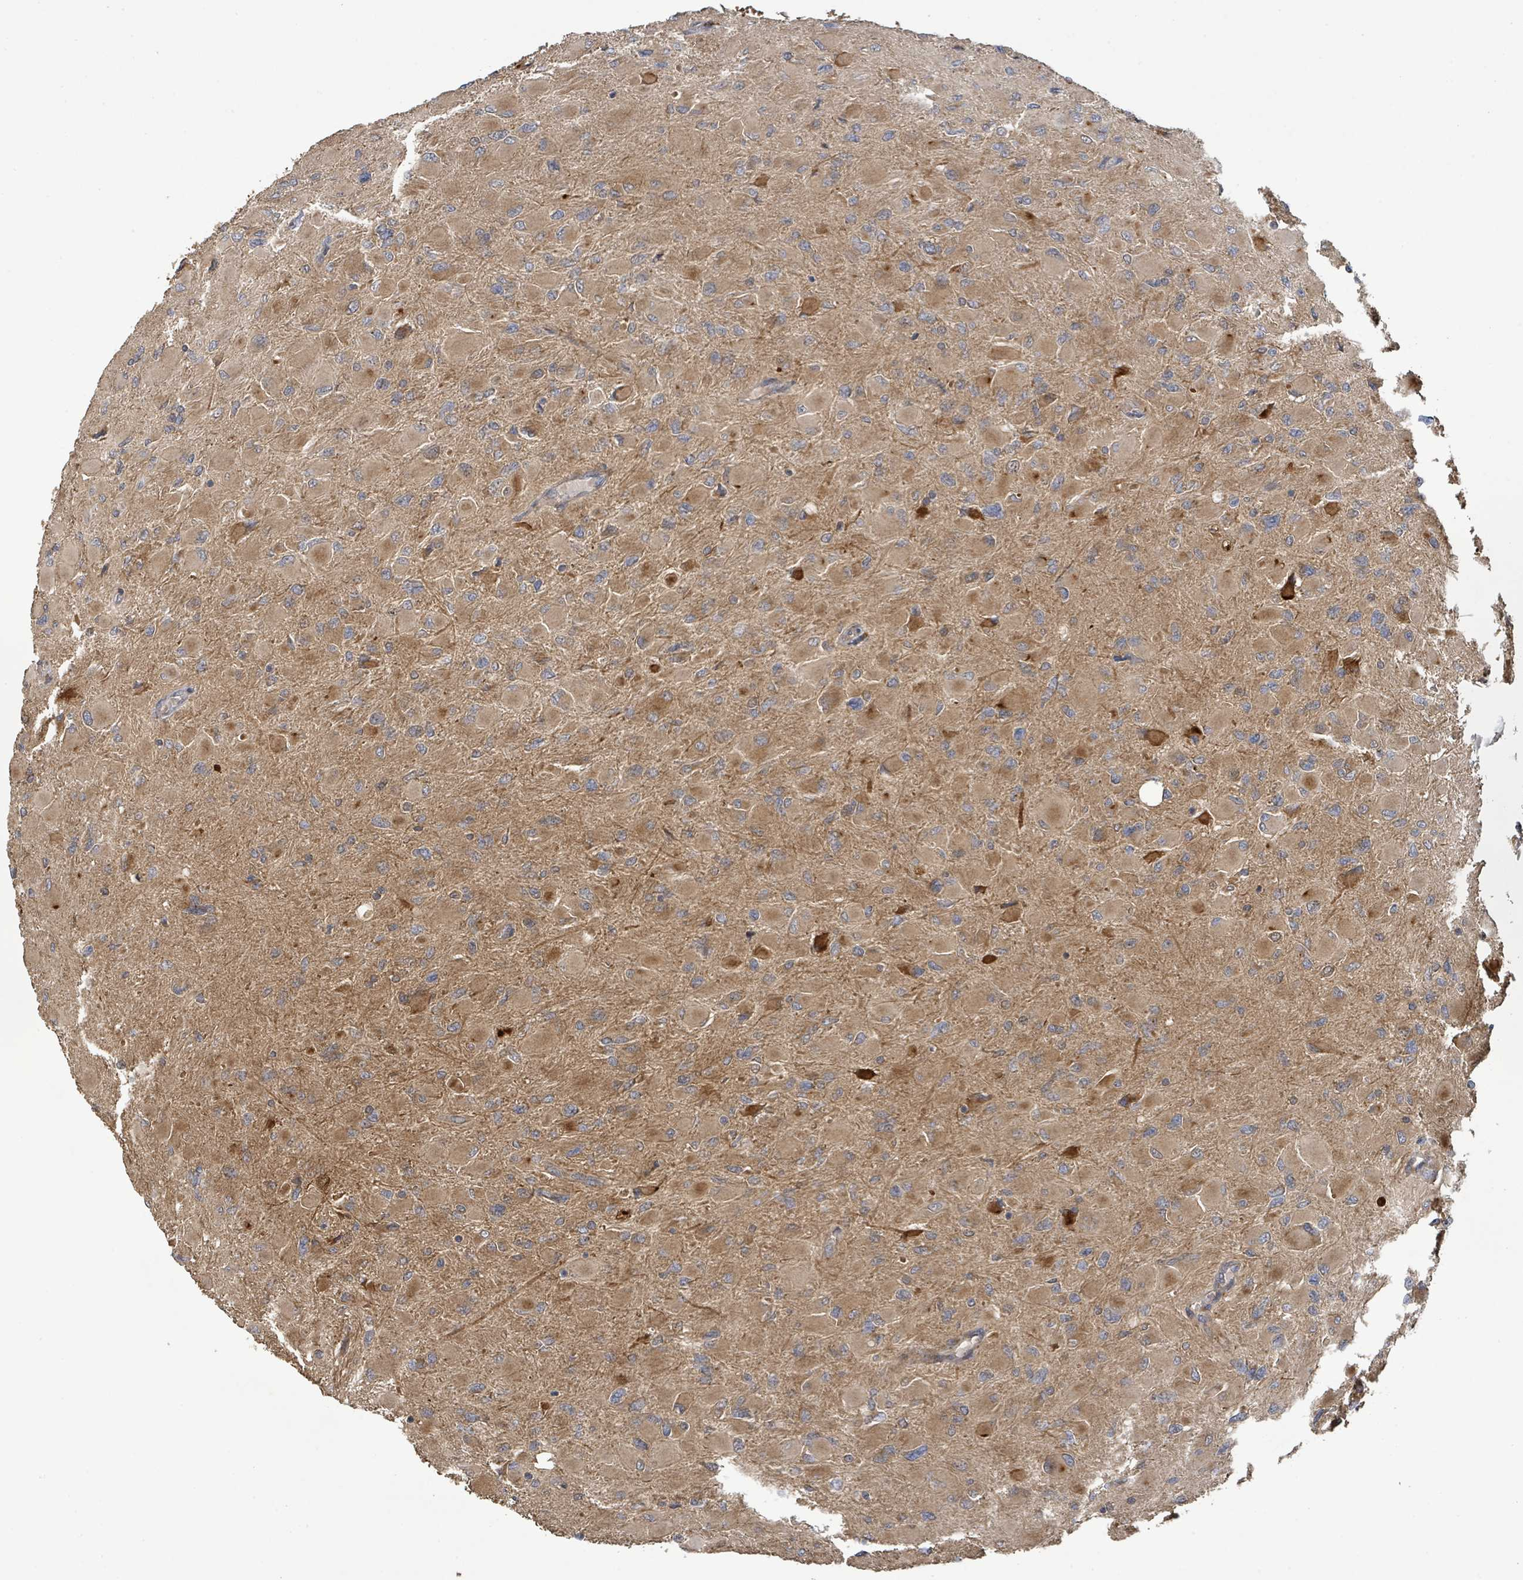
{"staining": {"intensity": "moderate", "quantity": ">75%", "location": "cytoplasmic/membranous"}, "tissue": "glioma", "cell_type": "Tumor cells", "image_type": "cancer", "snomed": [{"axis": "morphology", "description": "Glioma, malignant, High grade"}, {"axis": "topography", "description": "Cerebral cortex"}], "caption": "Immunohistochemistry (DAB (3,3'-diaminobenzidine)) staining of malignant glioma (high-grade) reveals moderate cytoplasmic/membranous protein staining in approximately >75% of tumor cells. The protein is stained brown, and the nuclei are stained in blue (DAB (3,3'-diaminobenzidine) IHC with brightfield microscopy, high magnification).", "gene": "STARD4", "patient": {"sex": "female", "age": 36}}